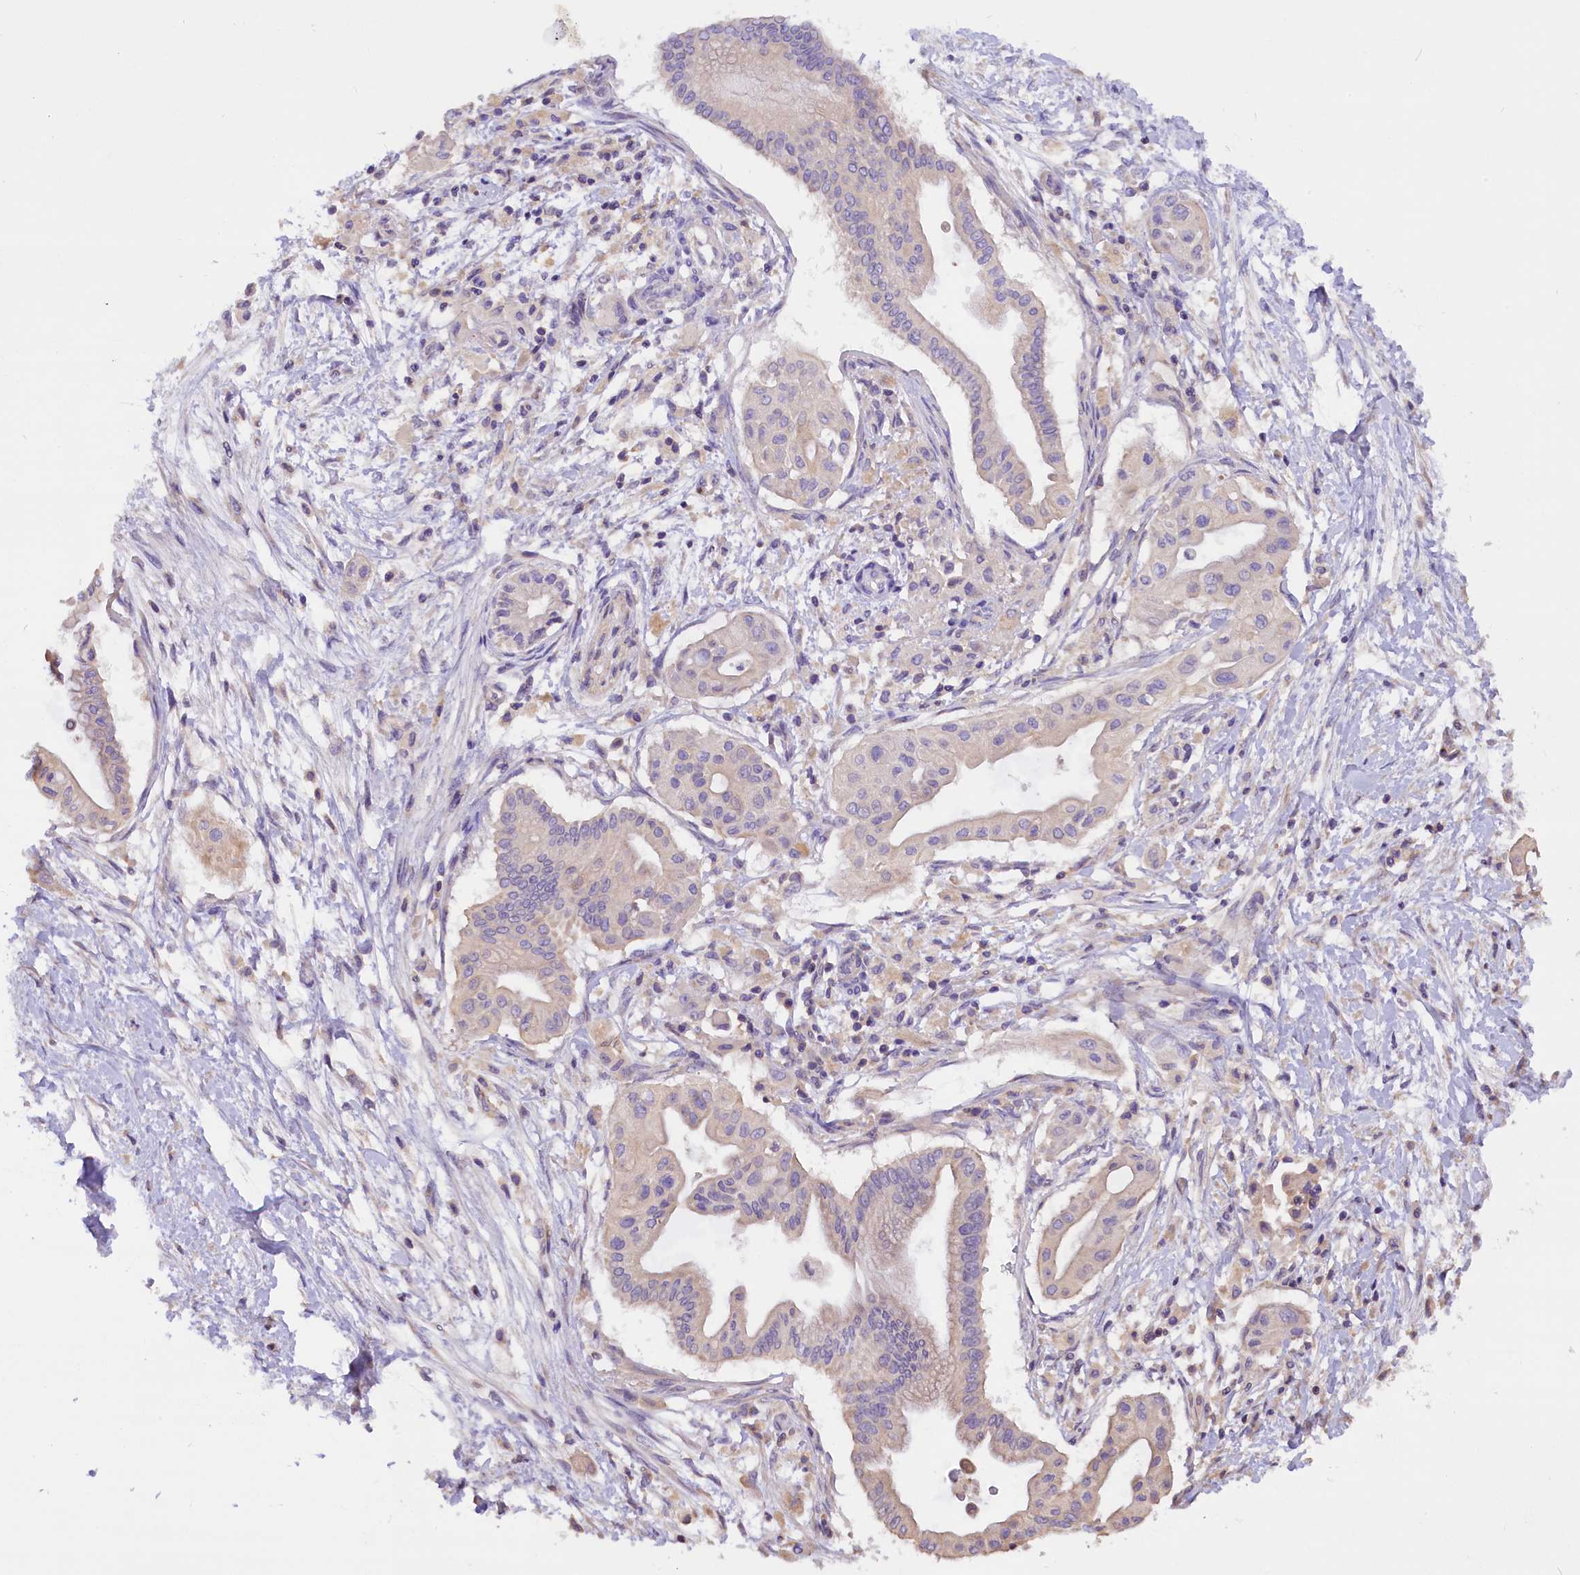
{"staining": {"intensity": "negative", "quantity": "none", "location": "none"}, "tissue": "pancreatic cancer", "cell_type": "Tumor cells", "image_type": "cancer", "snomed": [{"axis": "morphology", "description": "Adenocarcinoma, NOS"}, {"axis": "topography", "description": "Pancreas"}], "caption": "DAB (3,3'-diaminobenzidine) immunohistochemical staining of pancreatic cancer (adenocarcinoma) exhibits no significant expression in tumor cells.", "gene": "AP3B2", "patient": {"sex": "male", "age": 68}}